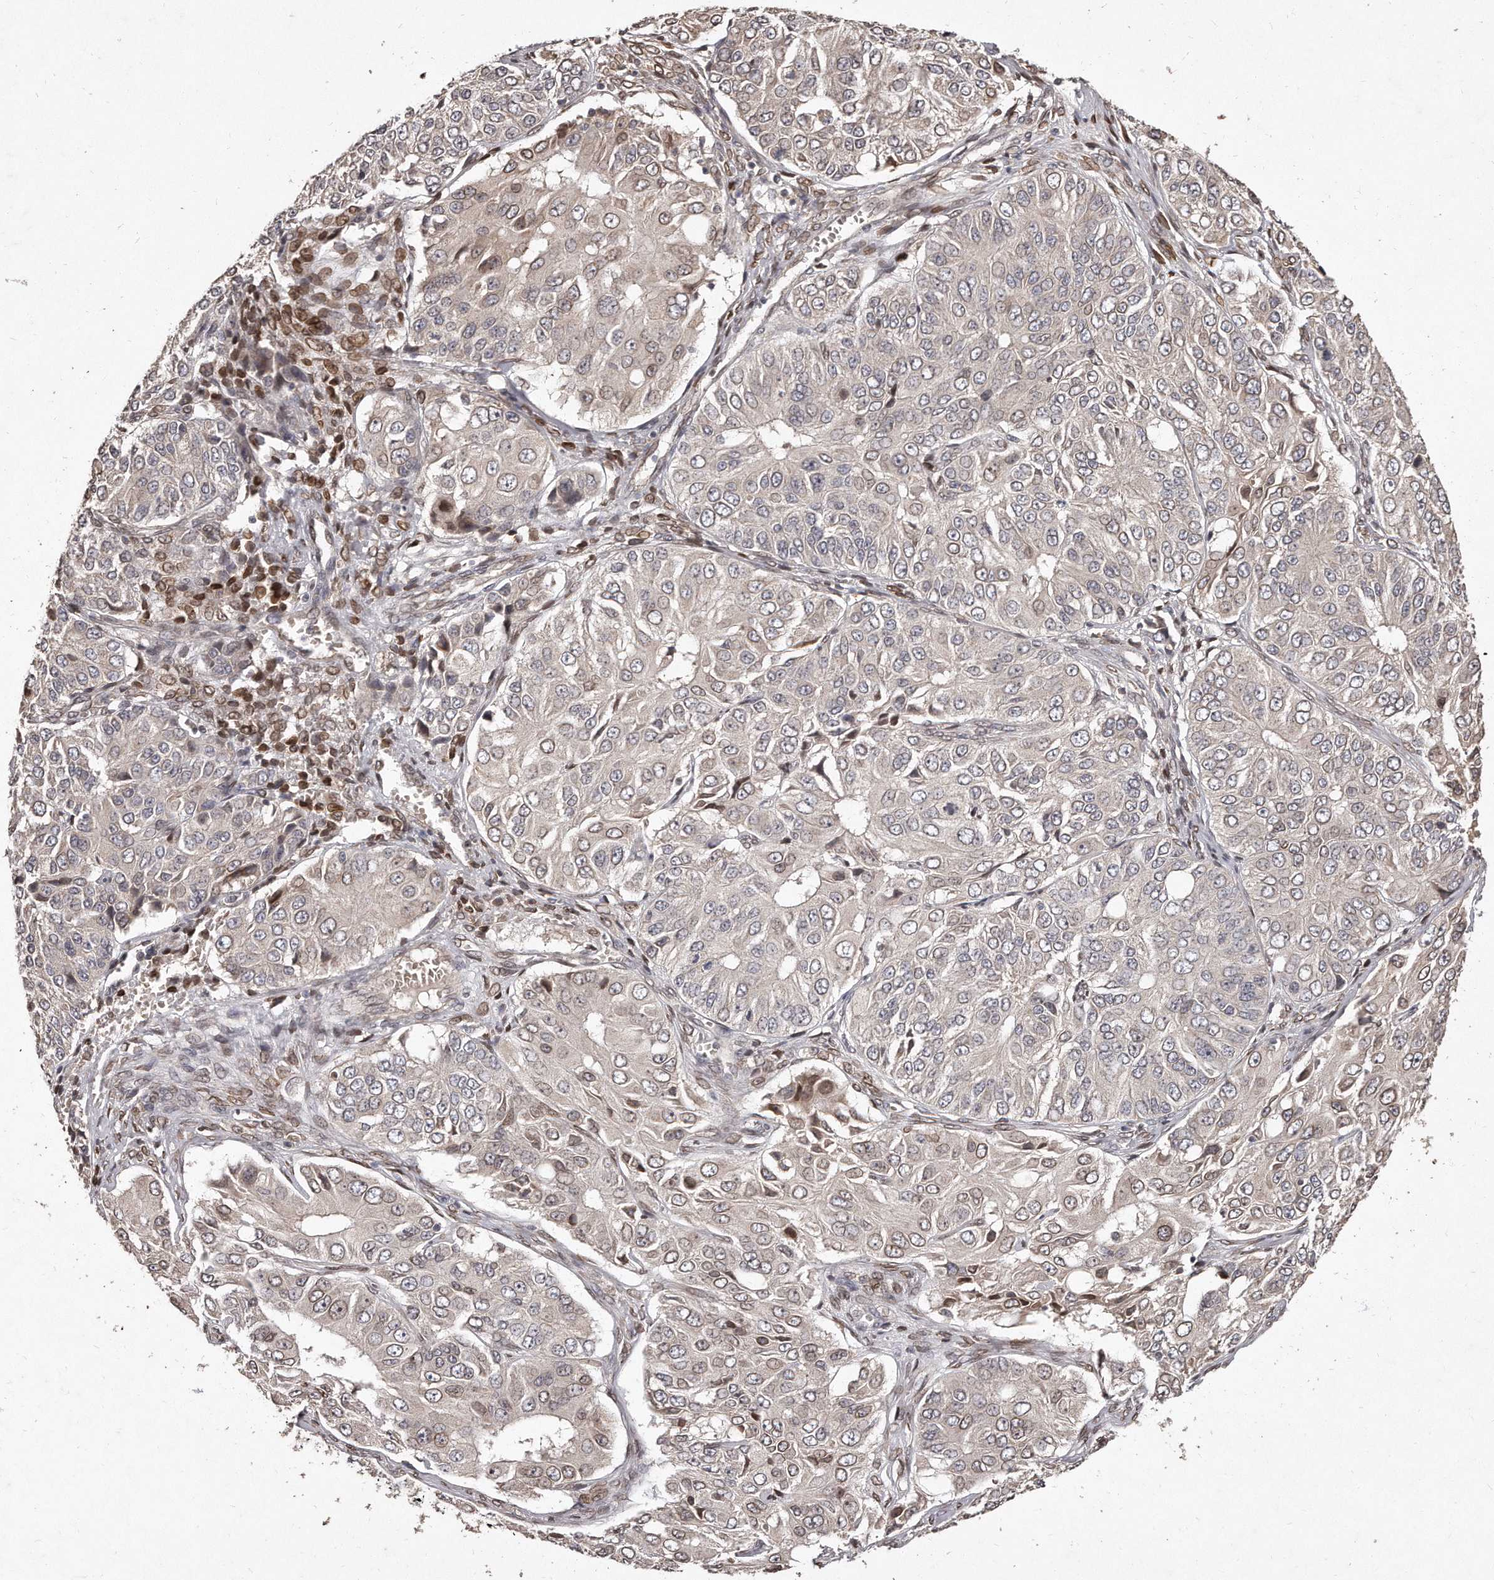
{"staining": {"intensity": "weak", "quantity": "25%-75%", "location": "cytoplasmic/membranous,nuclear"}, "tissue": "ovarian cancer", "cell_type": "Tumor cells", "image_type": "cancer", "snomed": [{"axis": "morphology", "description": "Carcinoma, endometroid"}, {"axis": "topography", "description": "Ovary"}], "caption": "This is an image of immunohistochemistry staining of endometroid carcinoma (ovarian), which shows weak staining in the cytoplasmic/membranous and nuclear of tumor cells.", "gene": "HASPIN", "patient": {"sex": "female", "age": 51}}